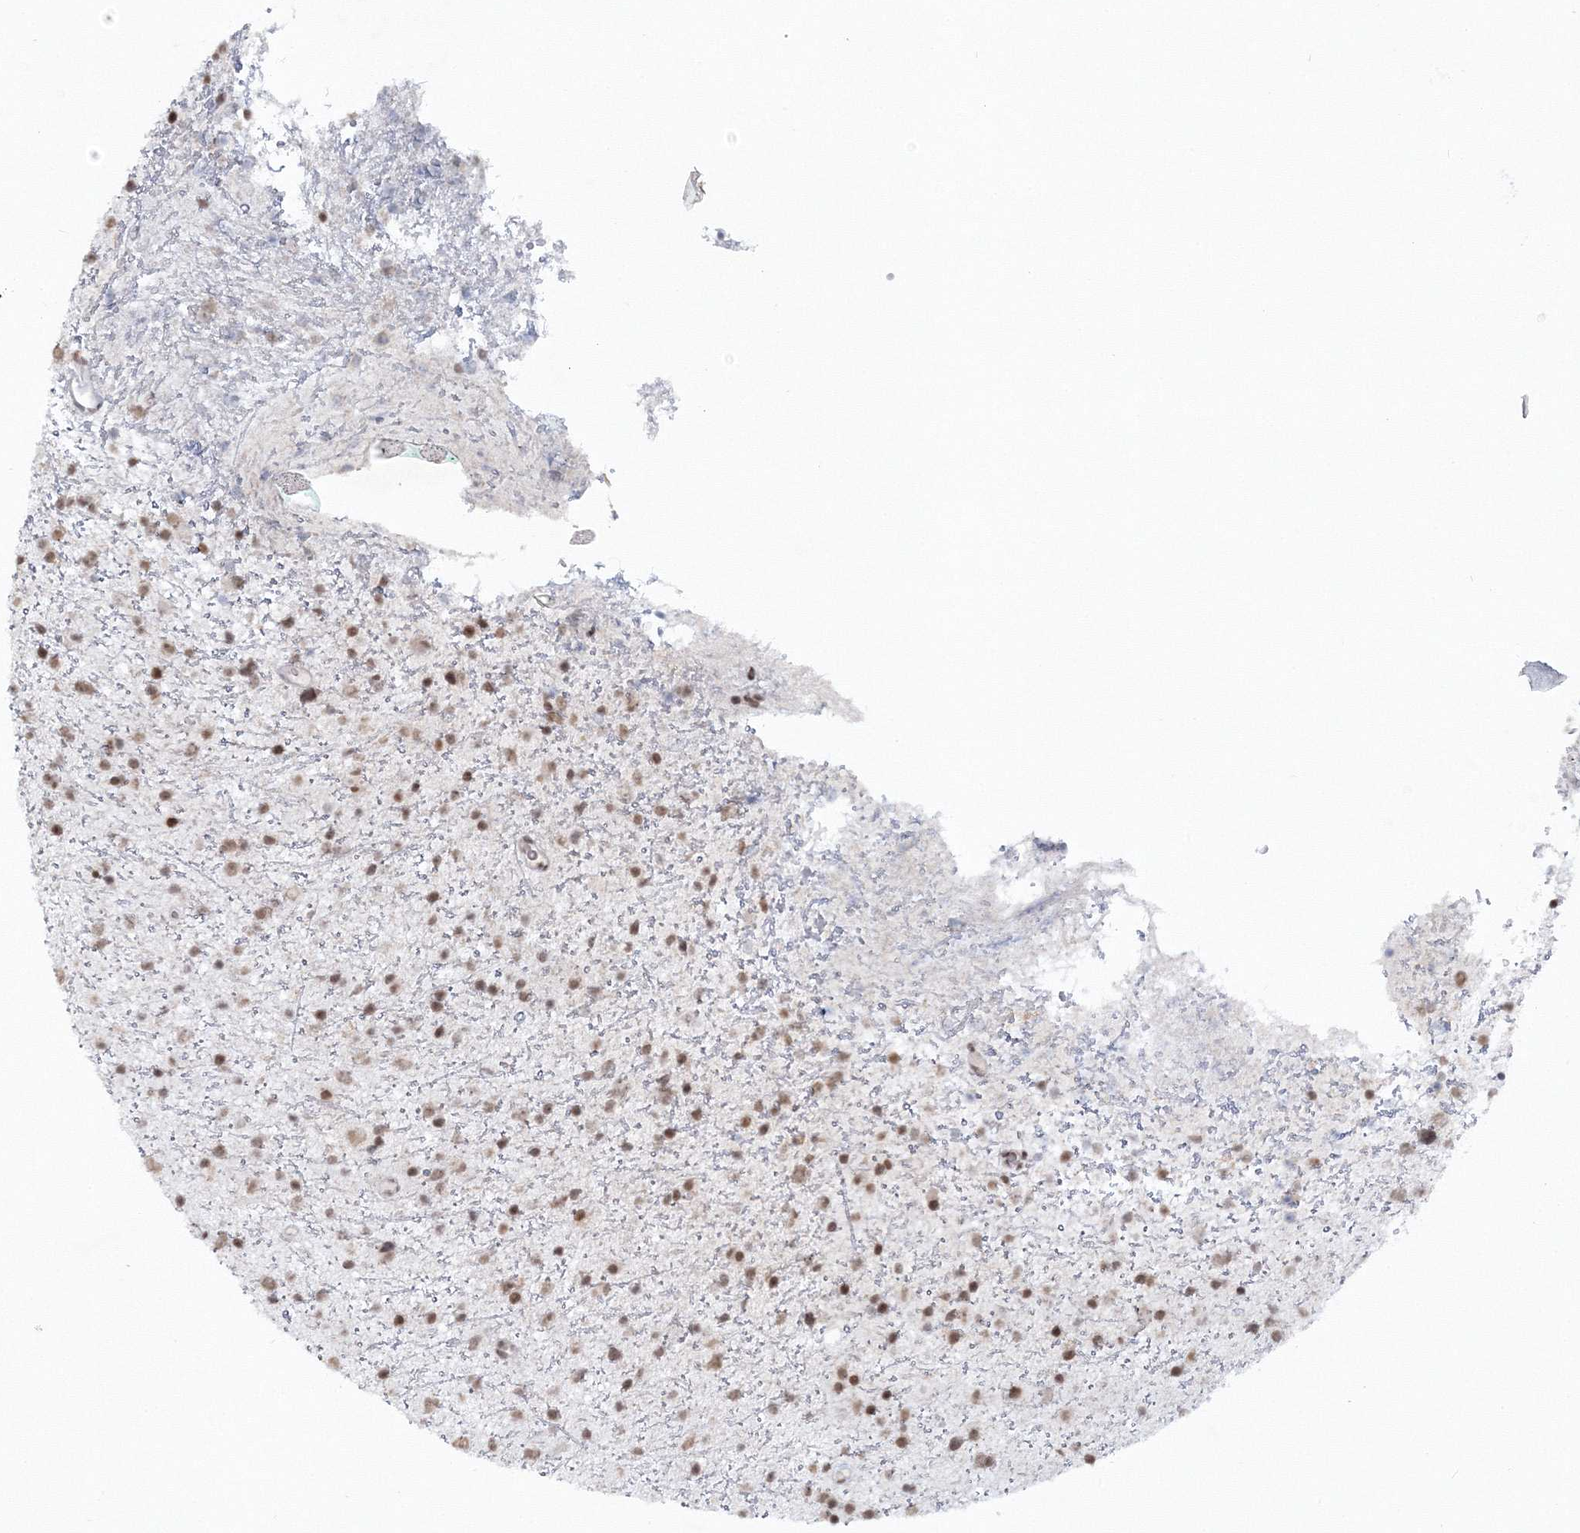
{"staining": {"intensity": "weak", "quantity": ">75%", "location": "nuclear"}, "tissue": "glioma", "cell_type": "Tumor cells", "image_type": "cancer", "snomed": [{"axis": "morphology", "description": "Glioma, malignant, Low grade"}, {"axis": "topography", "description": "Cerebral cortex"}], "caption": "About >75% of tumor cells in human malignant glioma (low-grade) exhibit weak nuclear protein staining as visualized by brown immunohistochemical staining.", "gene": "C3orf33", "patient": {"sex": "female", "age": 39}}